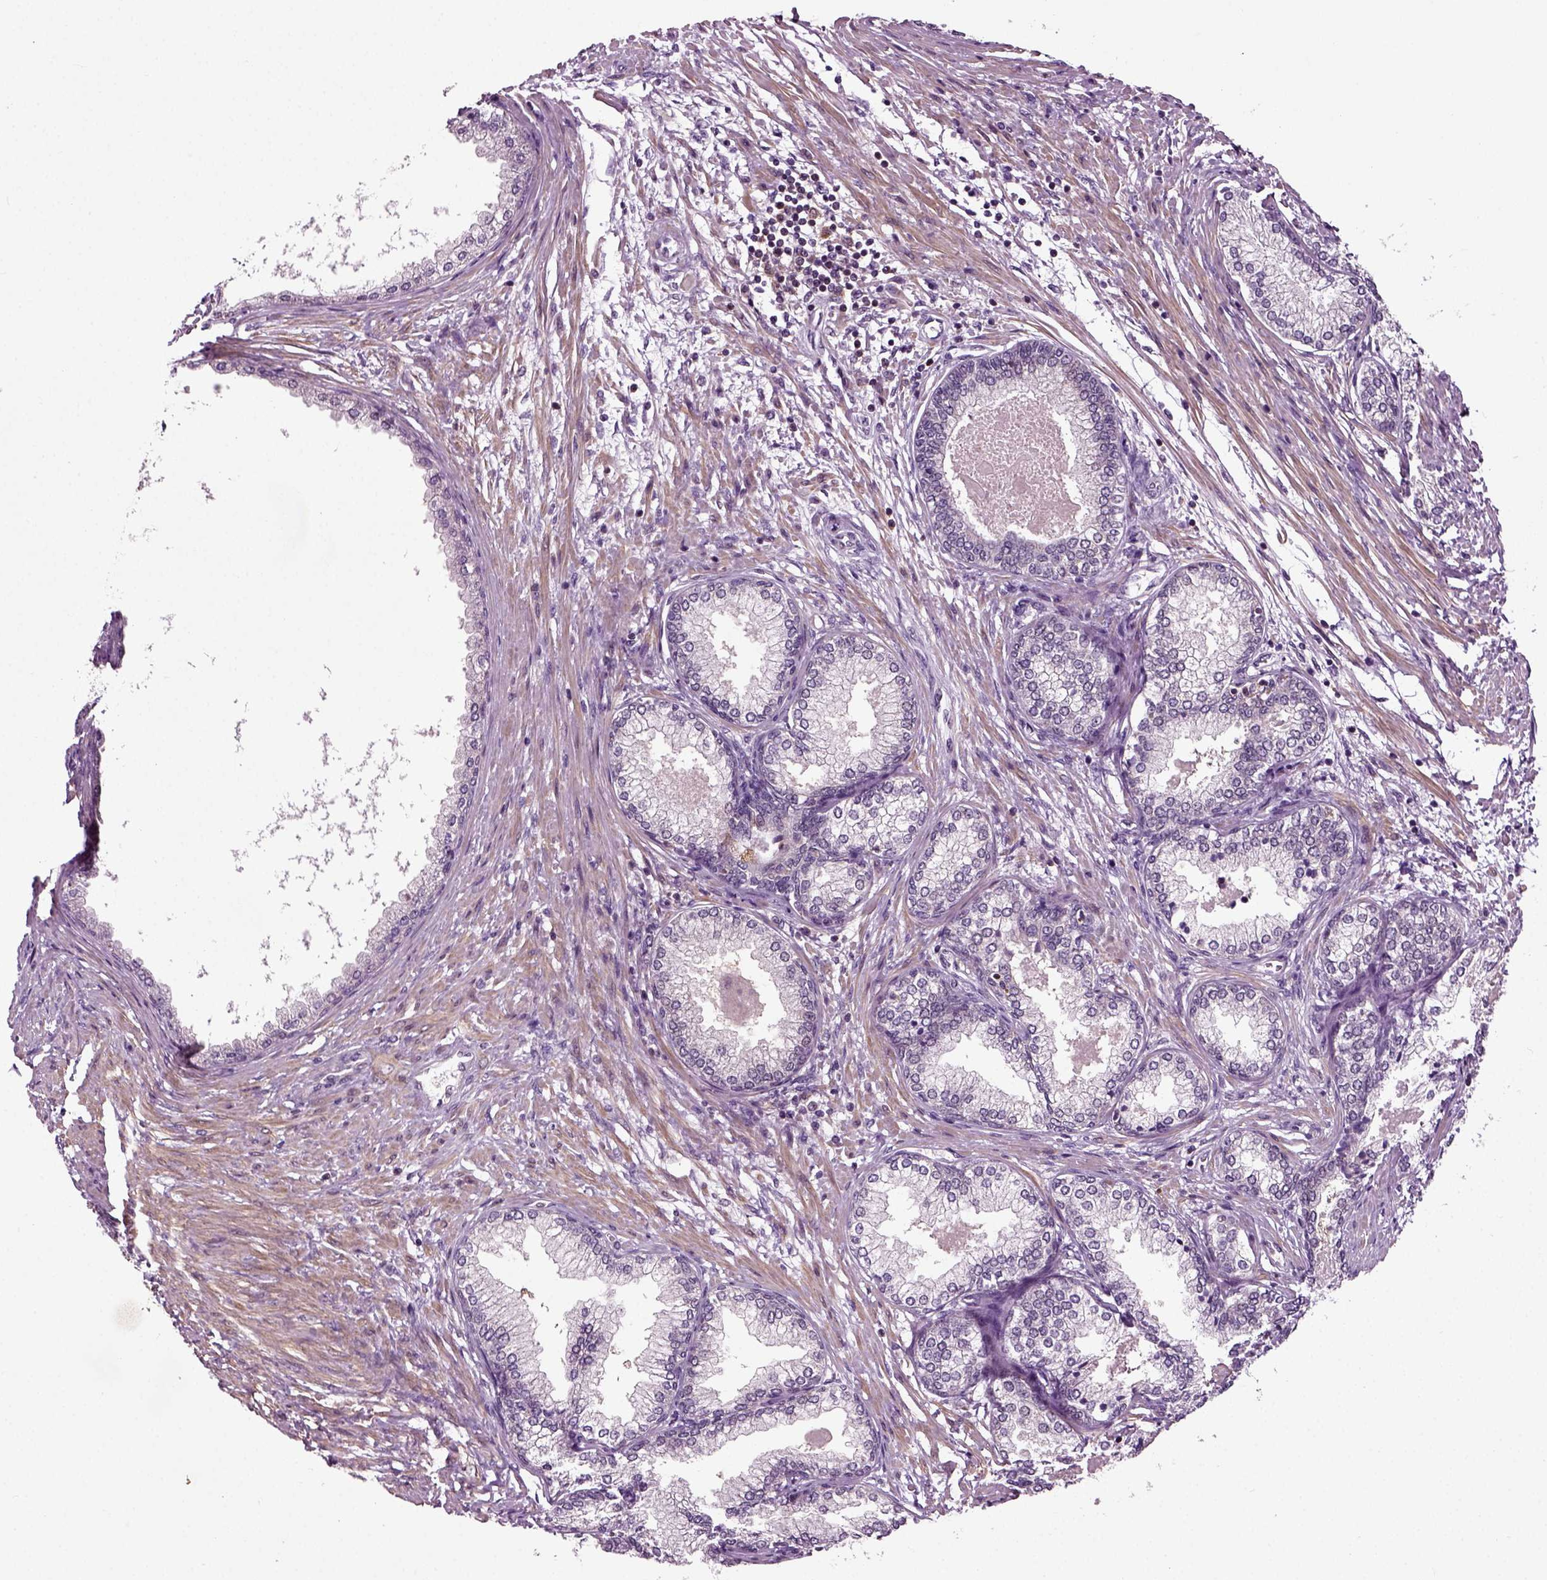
{"staining": {"intensity": "negative", "quantity": "none", "location": "none"}, "tissue": "prostate", "cell_type": "Glandular cells", "image_type": "normal", "snomed": [{"axis": "morphology", "description": "Normal tissue, NOS"}, {"axis": "topography", "description": "Prostate"}], "caption": "Micrograph shows no protein positivity in glandular cells of benign prostate. The staining was performed using DAB to visualize the protein expression in brown, while the nuclei were stained in blue with hematoxylin (Magnification: 20x).", "gene": "KNSTRN", "patient": {"sex": "male", "age": 72}}